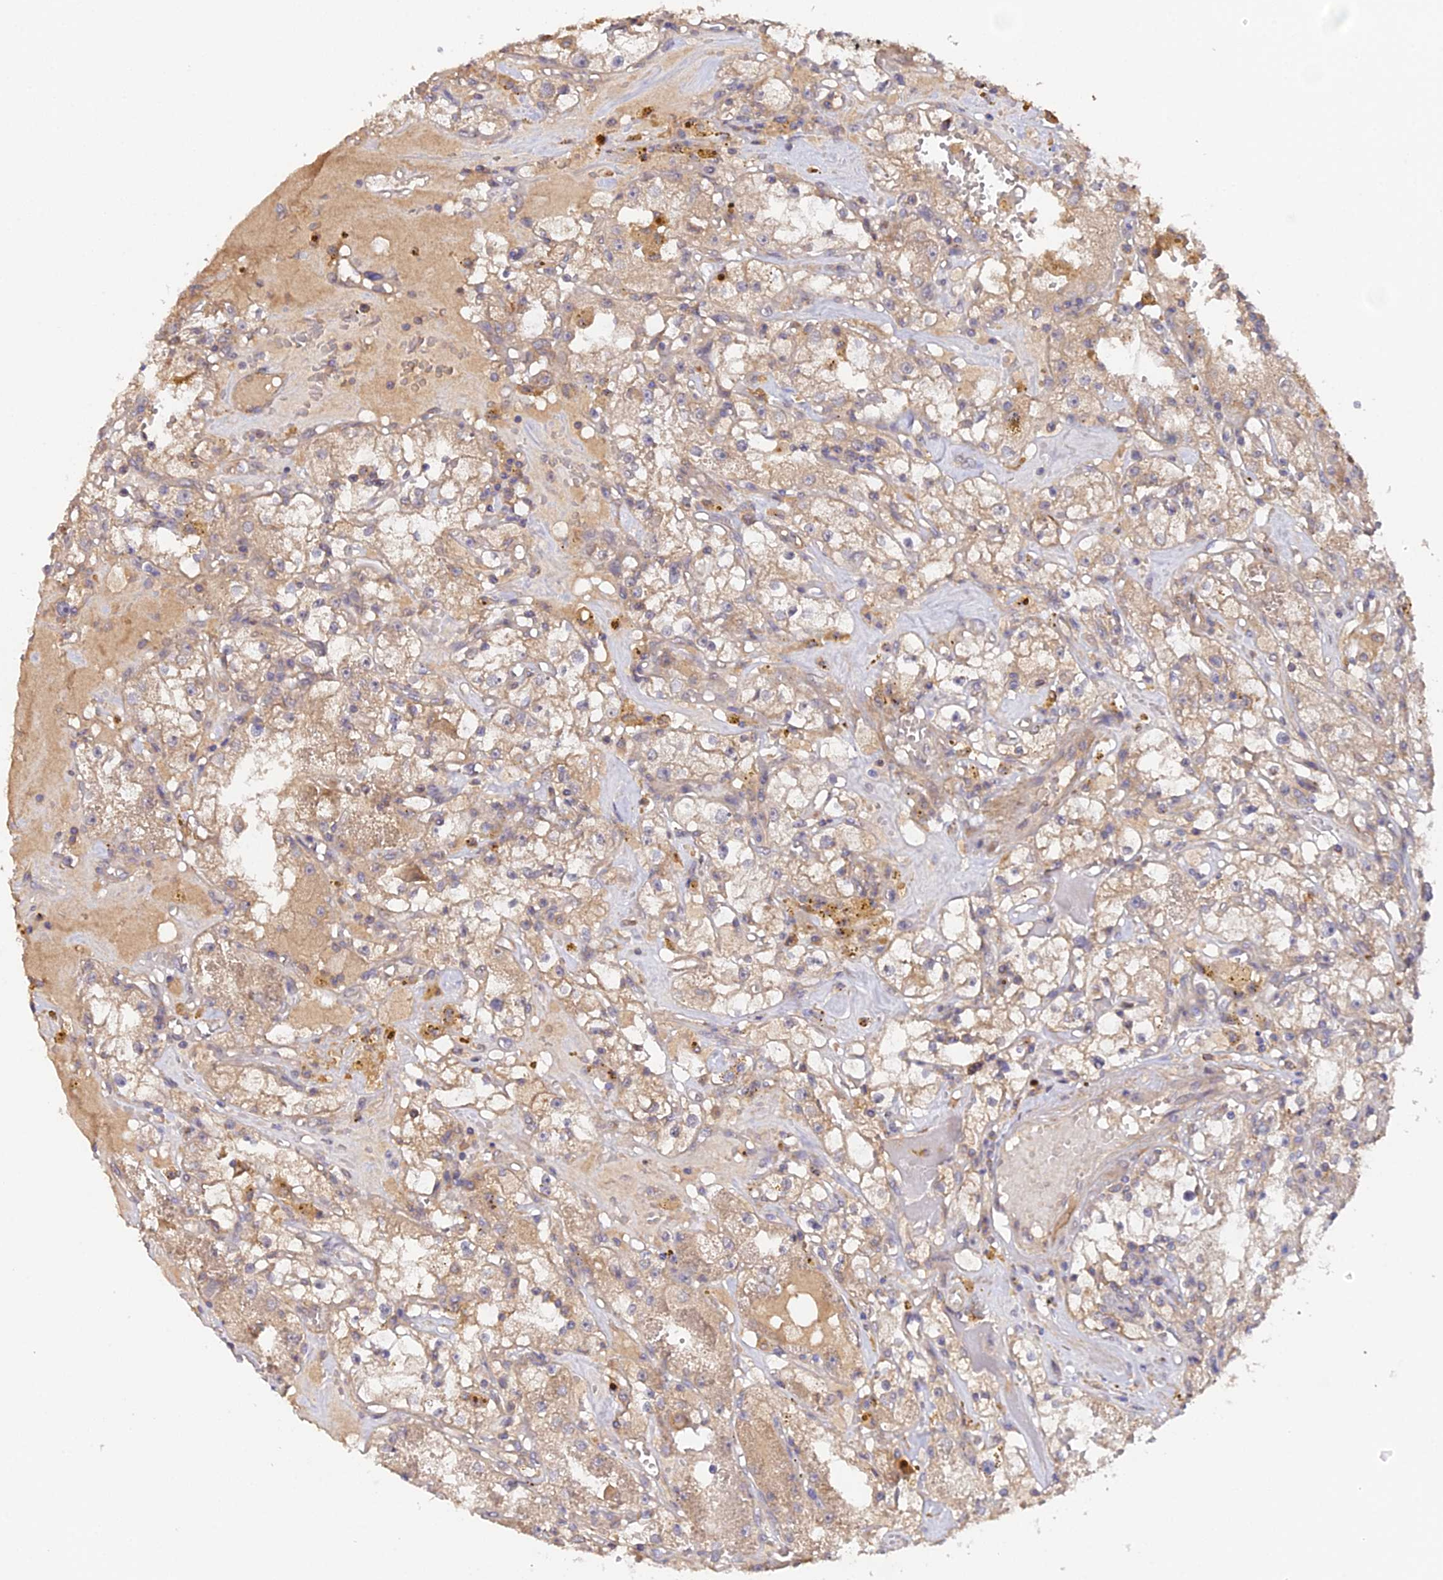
{"staining": {"intensity": "moderate", "quantity": ">75%", "location": "cytoplasmic/membranous"}, "tissue": "renal cancer", "cell_type": "Tumor cells", "image_type": "cancer", "snomed": [{"axis": "morphology", "description": "Adenocarcinoma, NOS"}, {"axis": "topography", "description": "Kidney"}], "caption": "Immunohistochemistry (DAB) staining of adenocarcinoma (renal) demonstrates moderate cytoplasmic/membranous protein expression in about >75% of tumor cells. (DAB (3,3'-diaminobenzidine) = brown stain, brightfield microscopy at high magnification).", "gene": "TRIM26", "patient": {"sex": "male", "age": 56}}